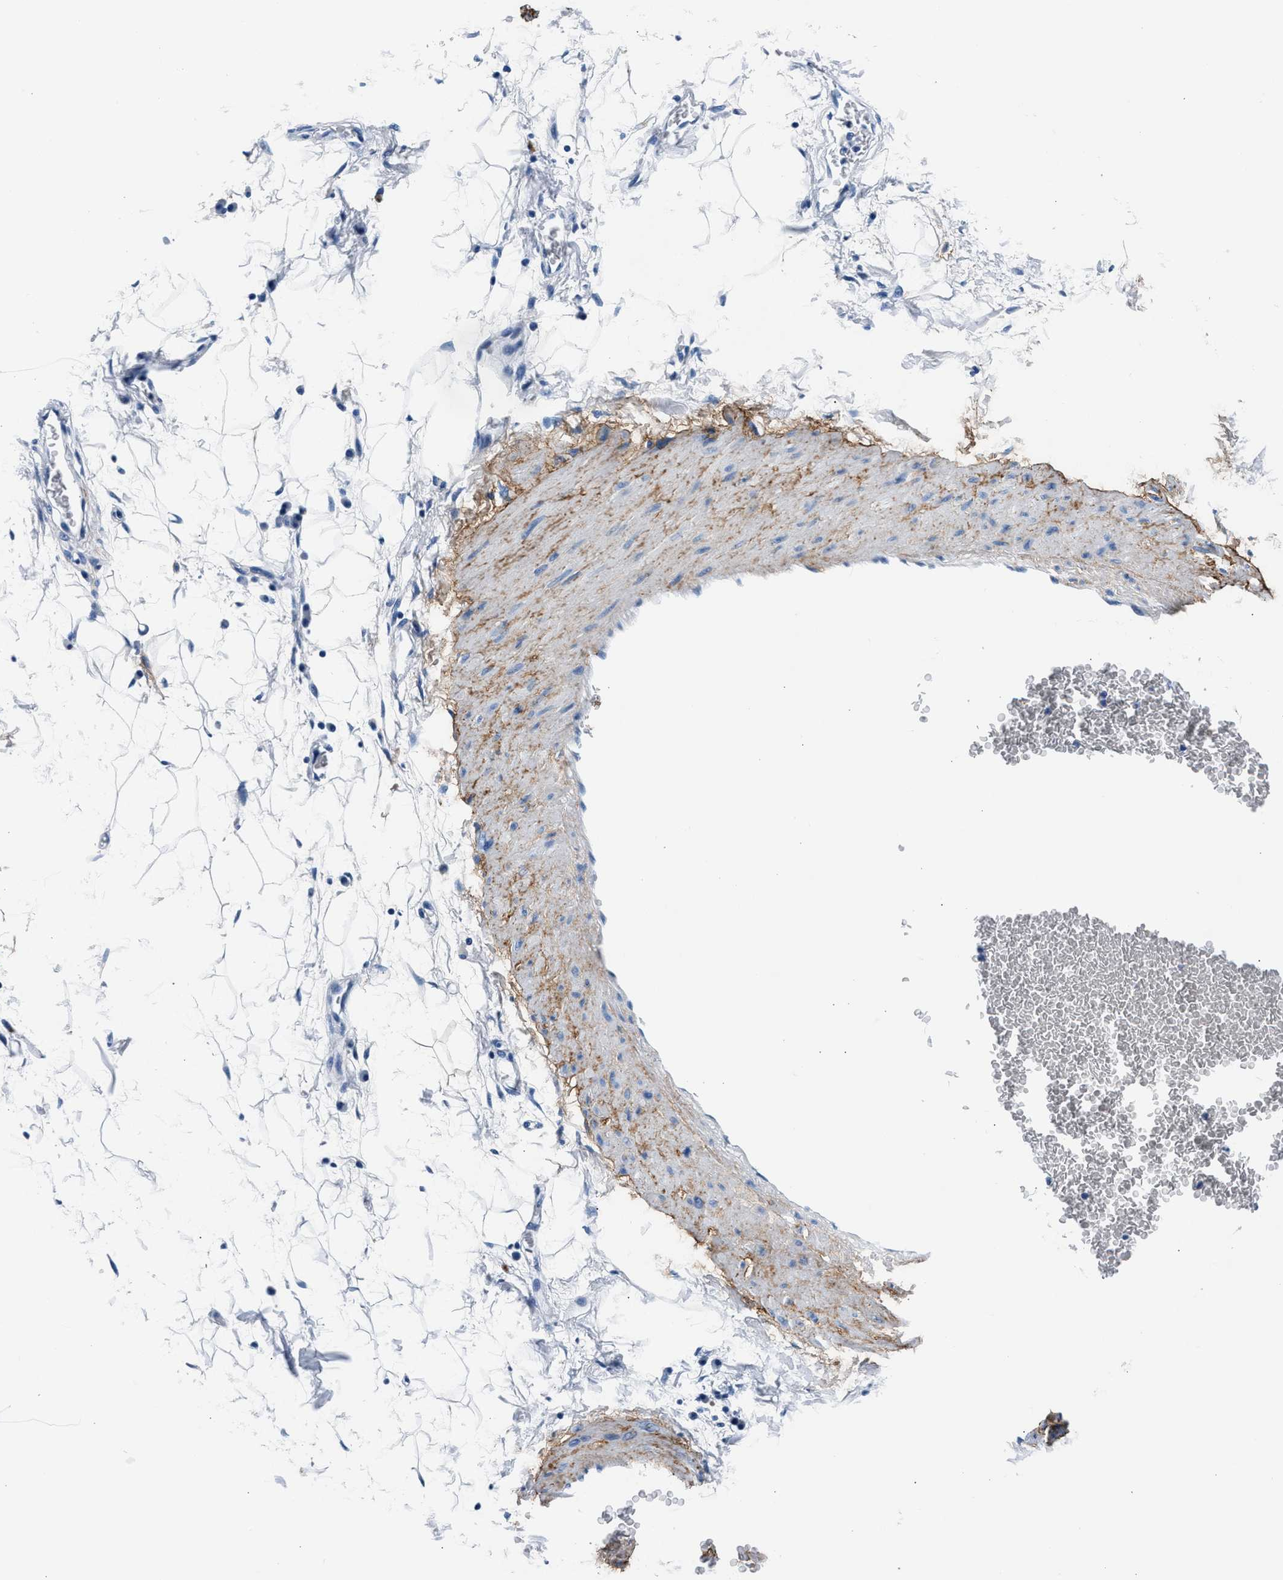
{"staining": {"intensity": "negative", "quantity": "none", "location": "none"}, "tissue": "adipose tissue", "cell_type": "Adipocytes", "image_type": "normal", "snomed": [{"axis": "morphology", "description": "Normal tissue, NOS"}, {"axis": "topography", "description": "Soft tissue"}], "caption": "The image reveals no staining of adipocytes in benign adipose tissue. (DAB immunohistochemistry, high magnification).", "gene": "TNR", "patient": {"sex": "male", "age": 72}}